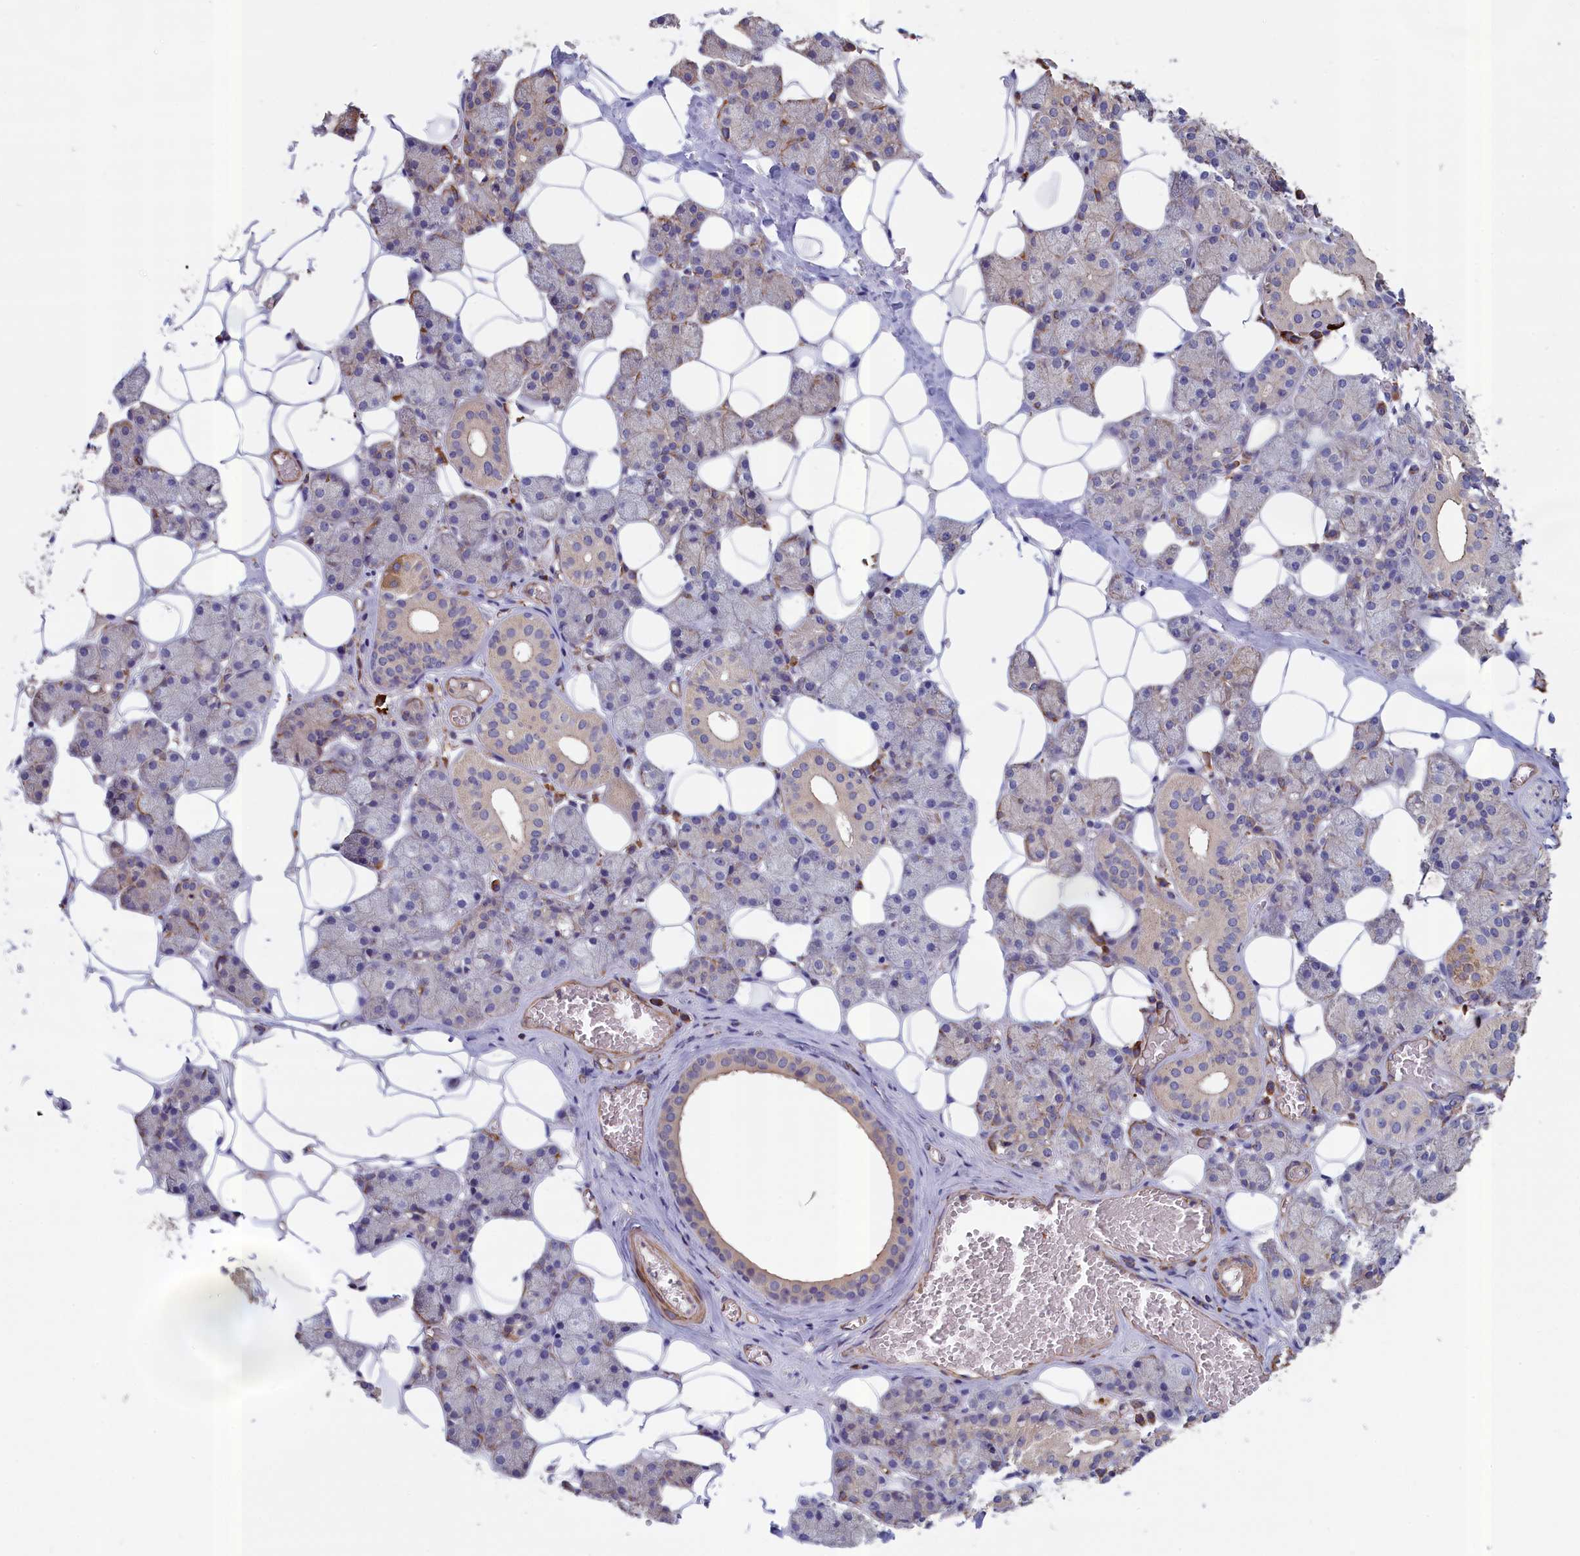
{"staining": {"intensity": "moderate", "quantity": "<25%", "location": "cytoplasmic/membranous"}, "tissue": "salivary gland", "cell_type": "Glandular cells", "image_type": "normal", "snomed": [{"axis": "morphology", "description": "Normal tissue, NOS"}, {"axis": "topography", "description": "Salivary gland"}], "caption": "A micrograph showing moderate cytoplasmic/membranous staining in approximately <25% of glandular cells in normal salivary gland, as visualized by brown immunohistochemical staining.", "gene": "ANKRD2", "patient": {"sex": "female", "age": 33}}